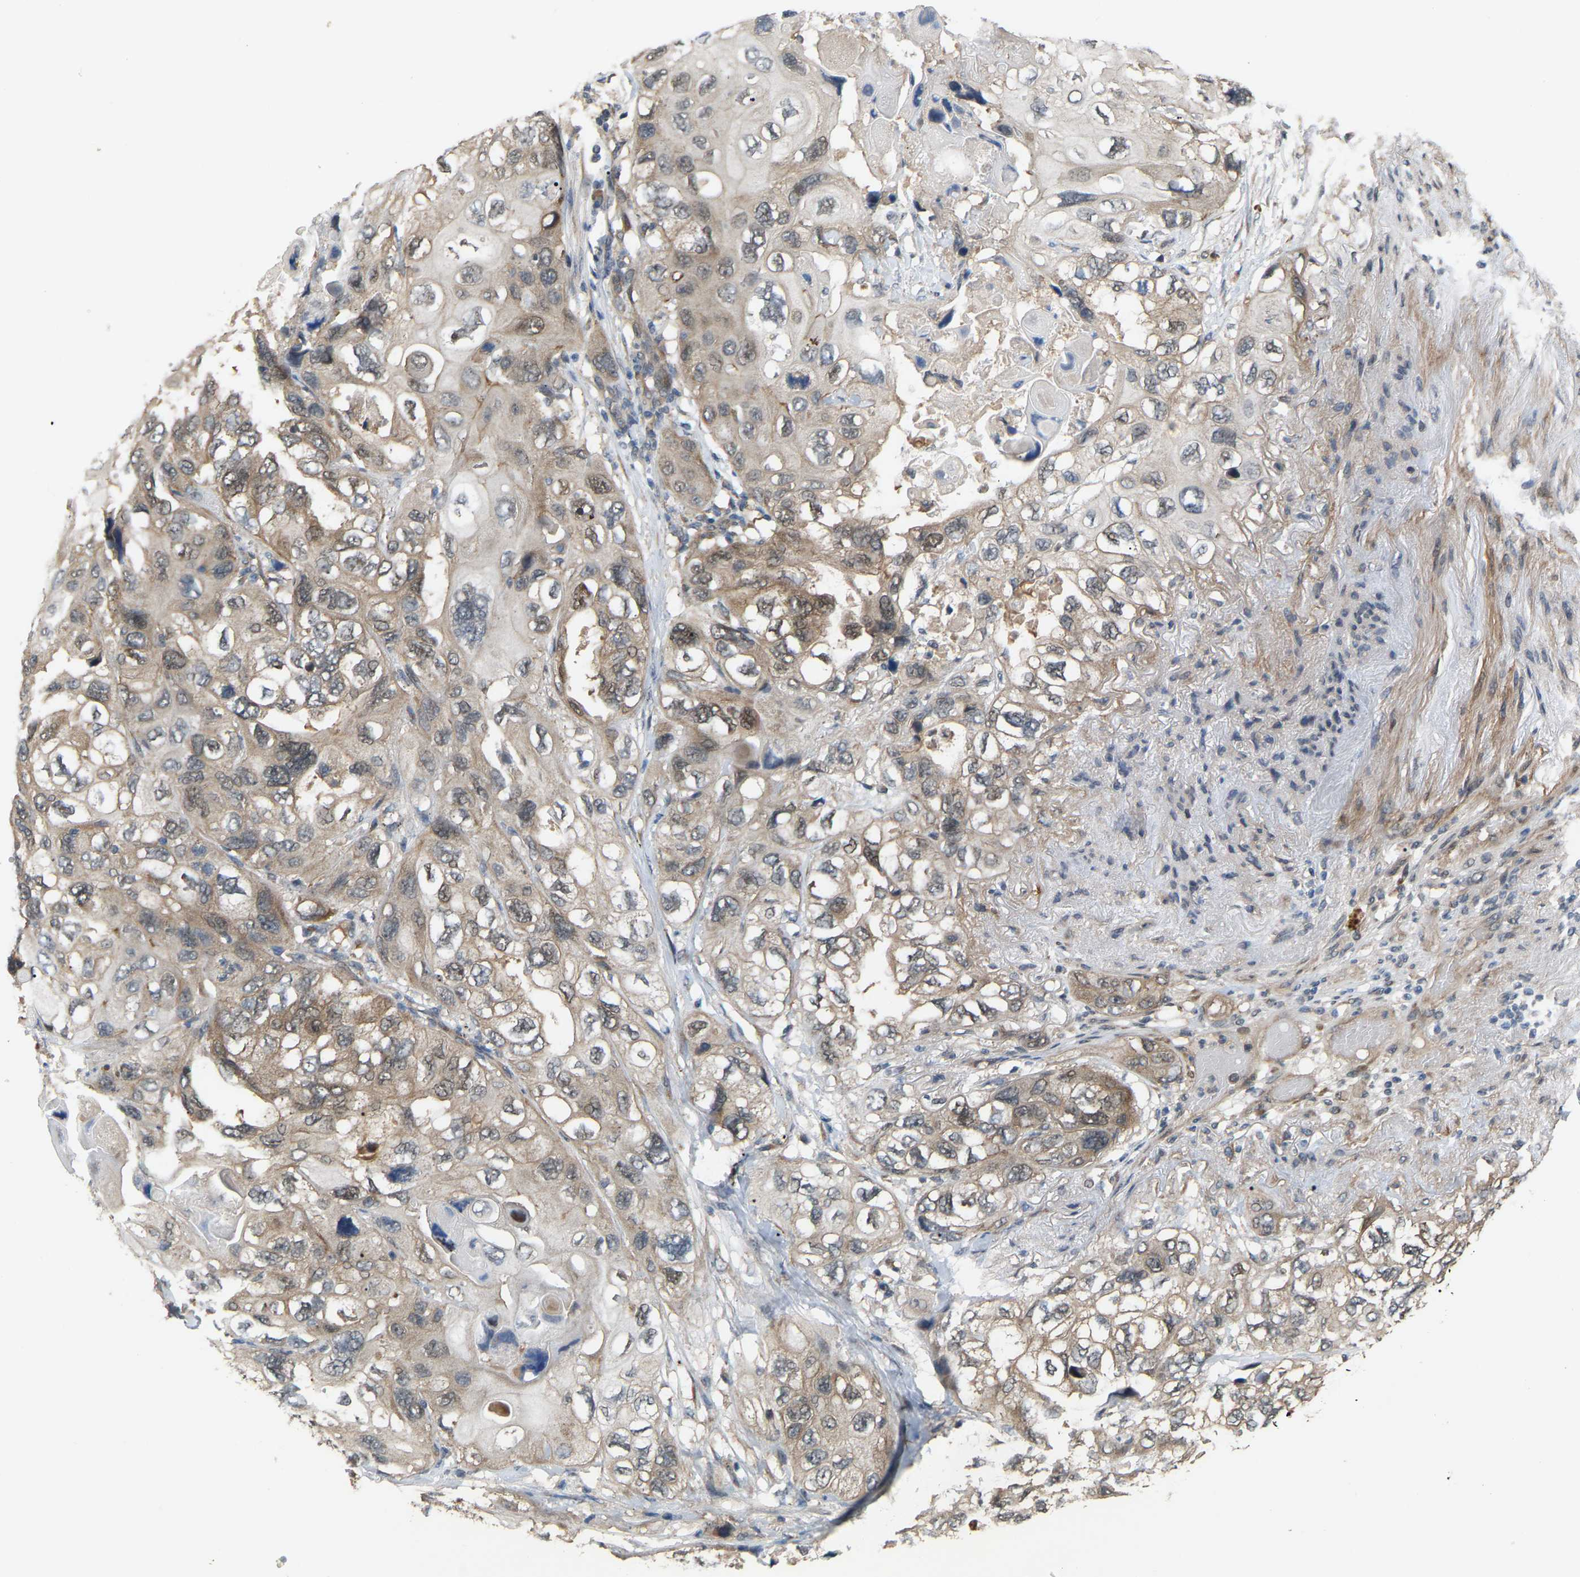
{"staining": {"intensity": "weak", "quantity": ">75%", "location": "cytoplasmic/membranous"}, "tissue": "lung cancer", "cell_type": "Tumor cells", "image_type": "cancer", "snomed": [{"axis": "morphology", "description": "Squamous cell carcinoma, NOS"}, {"axis": "topography", "description": "Lung"}], "caption": "Immunohistochemical staining of lung cancer displays low levels of weak cytoplasmic/membranous expression in about >75% of tumor cells.", "gene": "CROT", "patient": {"sex": "female", "age": 73}}